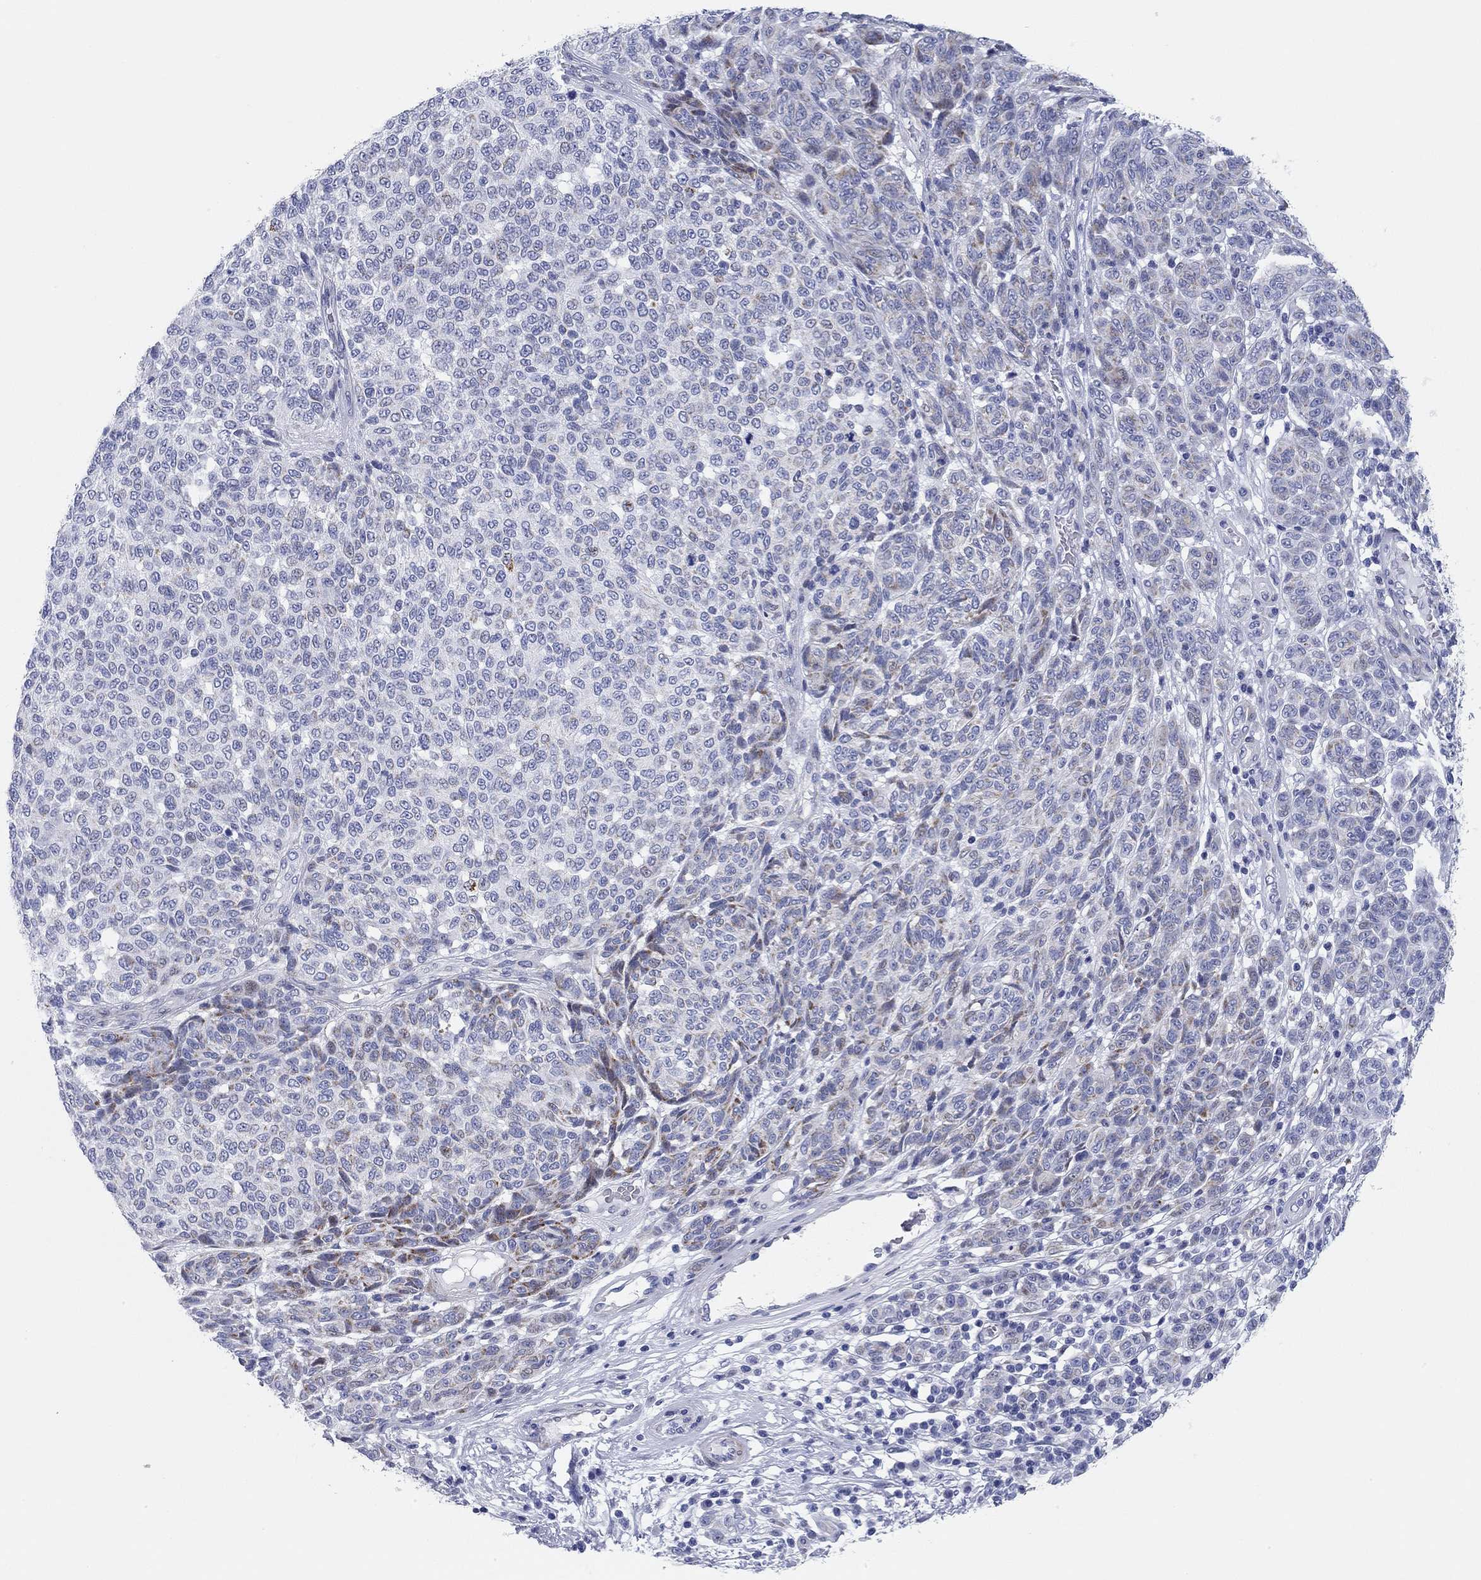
{"staining": {"intensity": "weak", "quantity": "<25%", "location": "cytoplasmic/membranous"}, "tissue": "melanoma", "cell_type": "Tumor cells", "image_type": "cancer", "snomed": [{"axis": "morphology", "description": "Malignant melanoma, NOS"}, {"axis": "topography", "description": "Skin"}], "caption": "Immunohistochemistry (IHC) of human melanoma reveals no positivity in tumor cells.", "gene": "CHI3L2", "patient": {"sex": "male", "age": 59}}